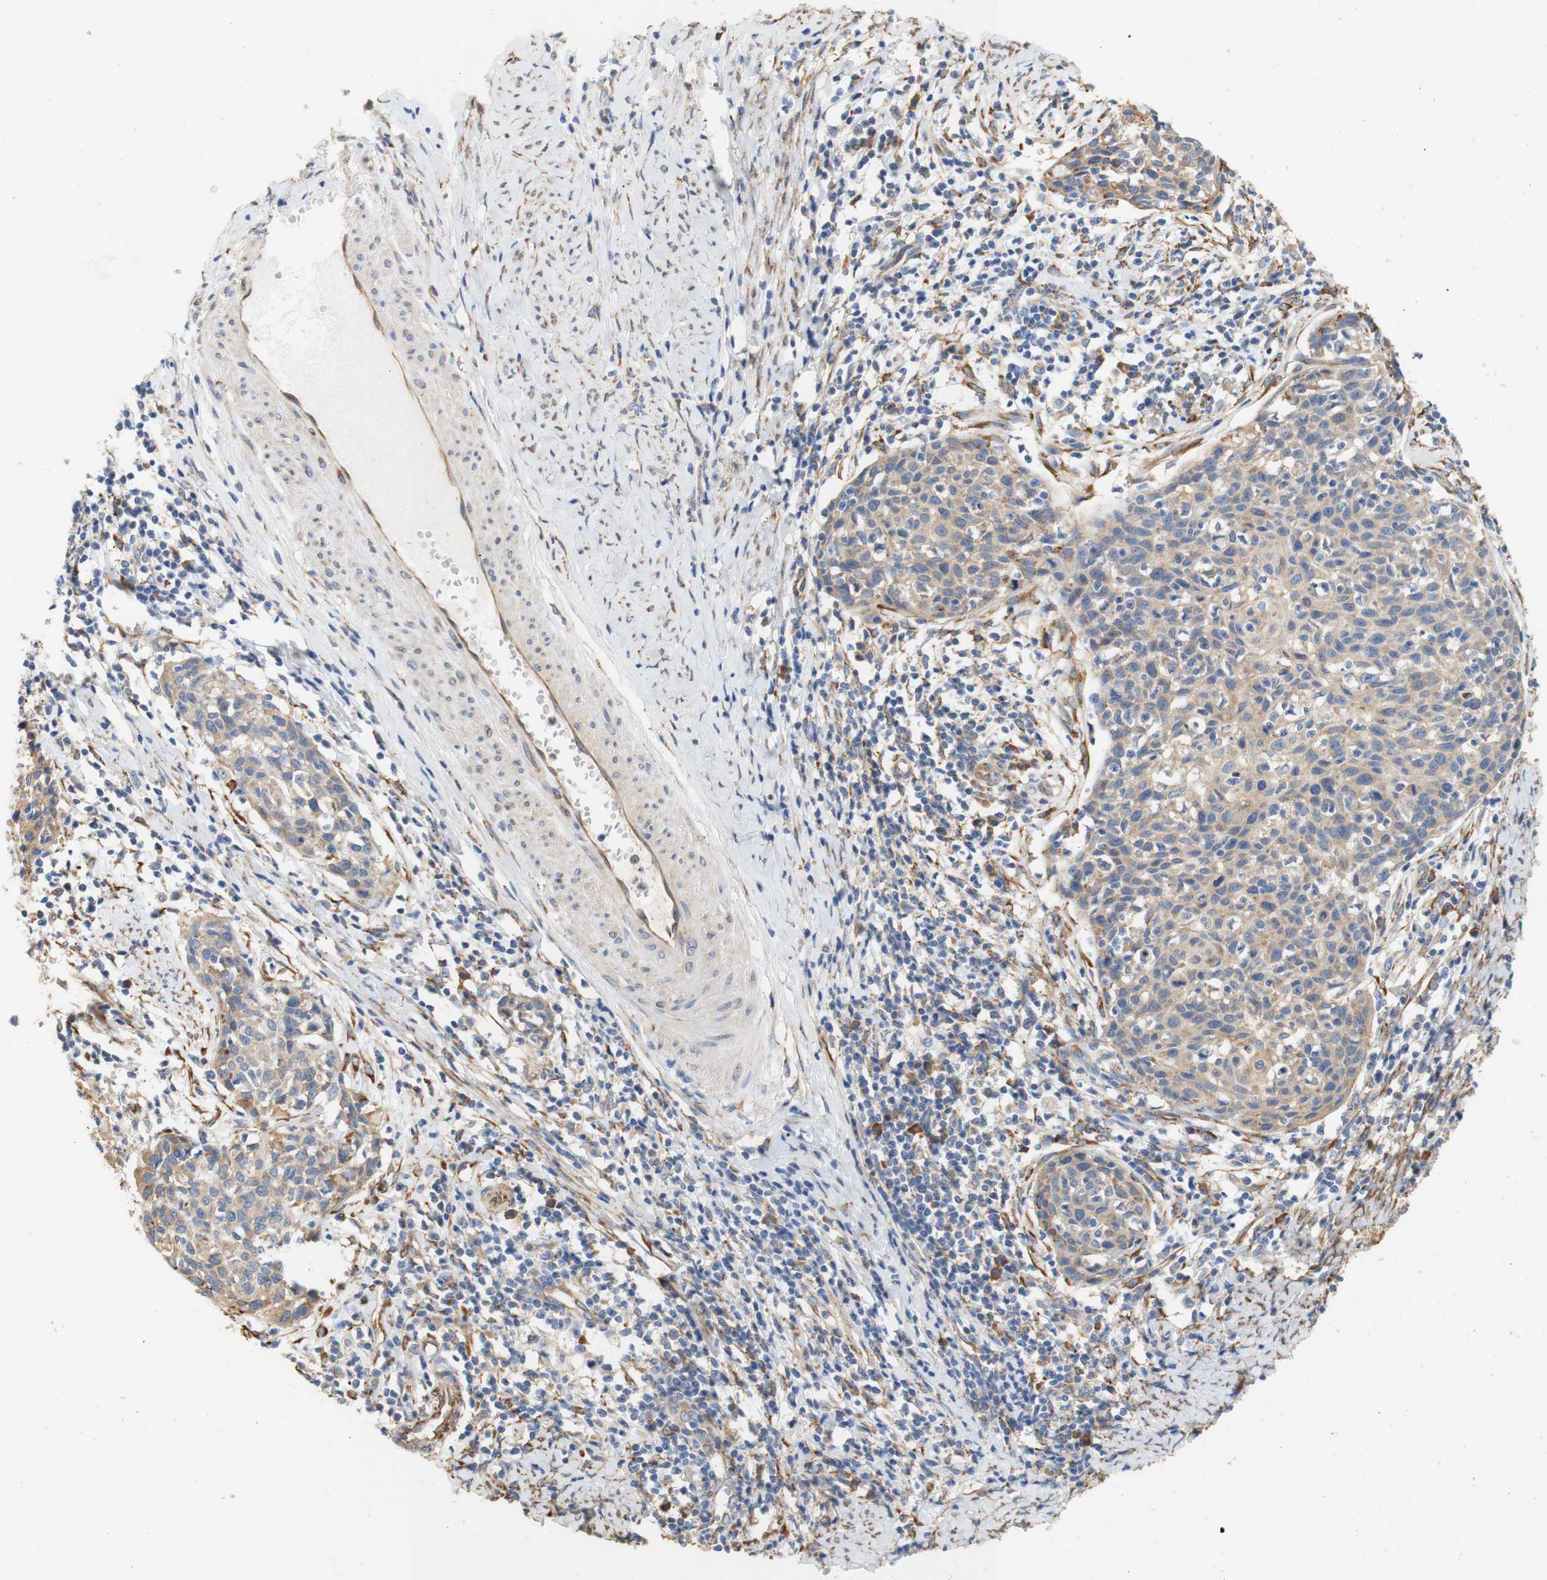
{"staining": {"intensity": "moderate", "quantity": ">75%", "location": "cytoplasmic/membranous"}, "tissue": "cervical cancer", "cell_type": "Tumor cells", "image_type": "cancer", "snomed": [{"axis": "morphology", "description": "Squamous cell carcinoma, NOS"}, {"axis": "topography", "description": "Cervix"}], "caption": "Protein staining displays moderate cytoplasmic/membranous expression in about >75% of tumor cells in cervical cancer.", "gene": "EIF2AK4", "patient": {"sex": "female", "age": 38}}